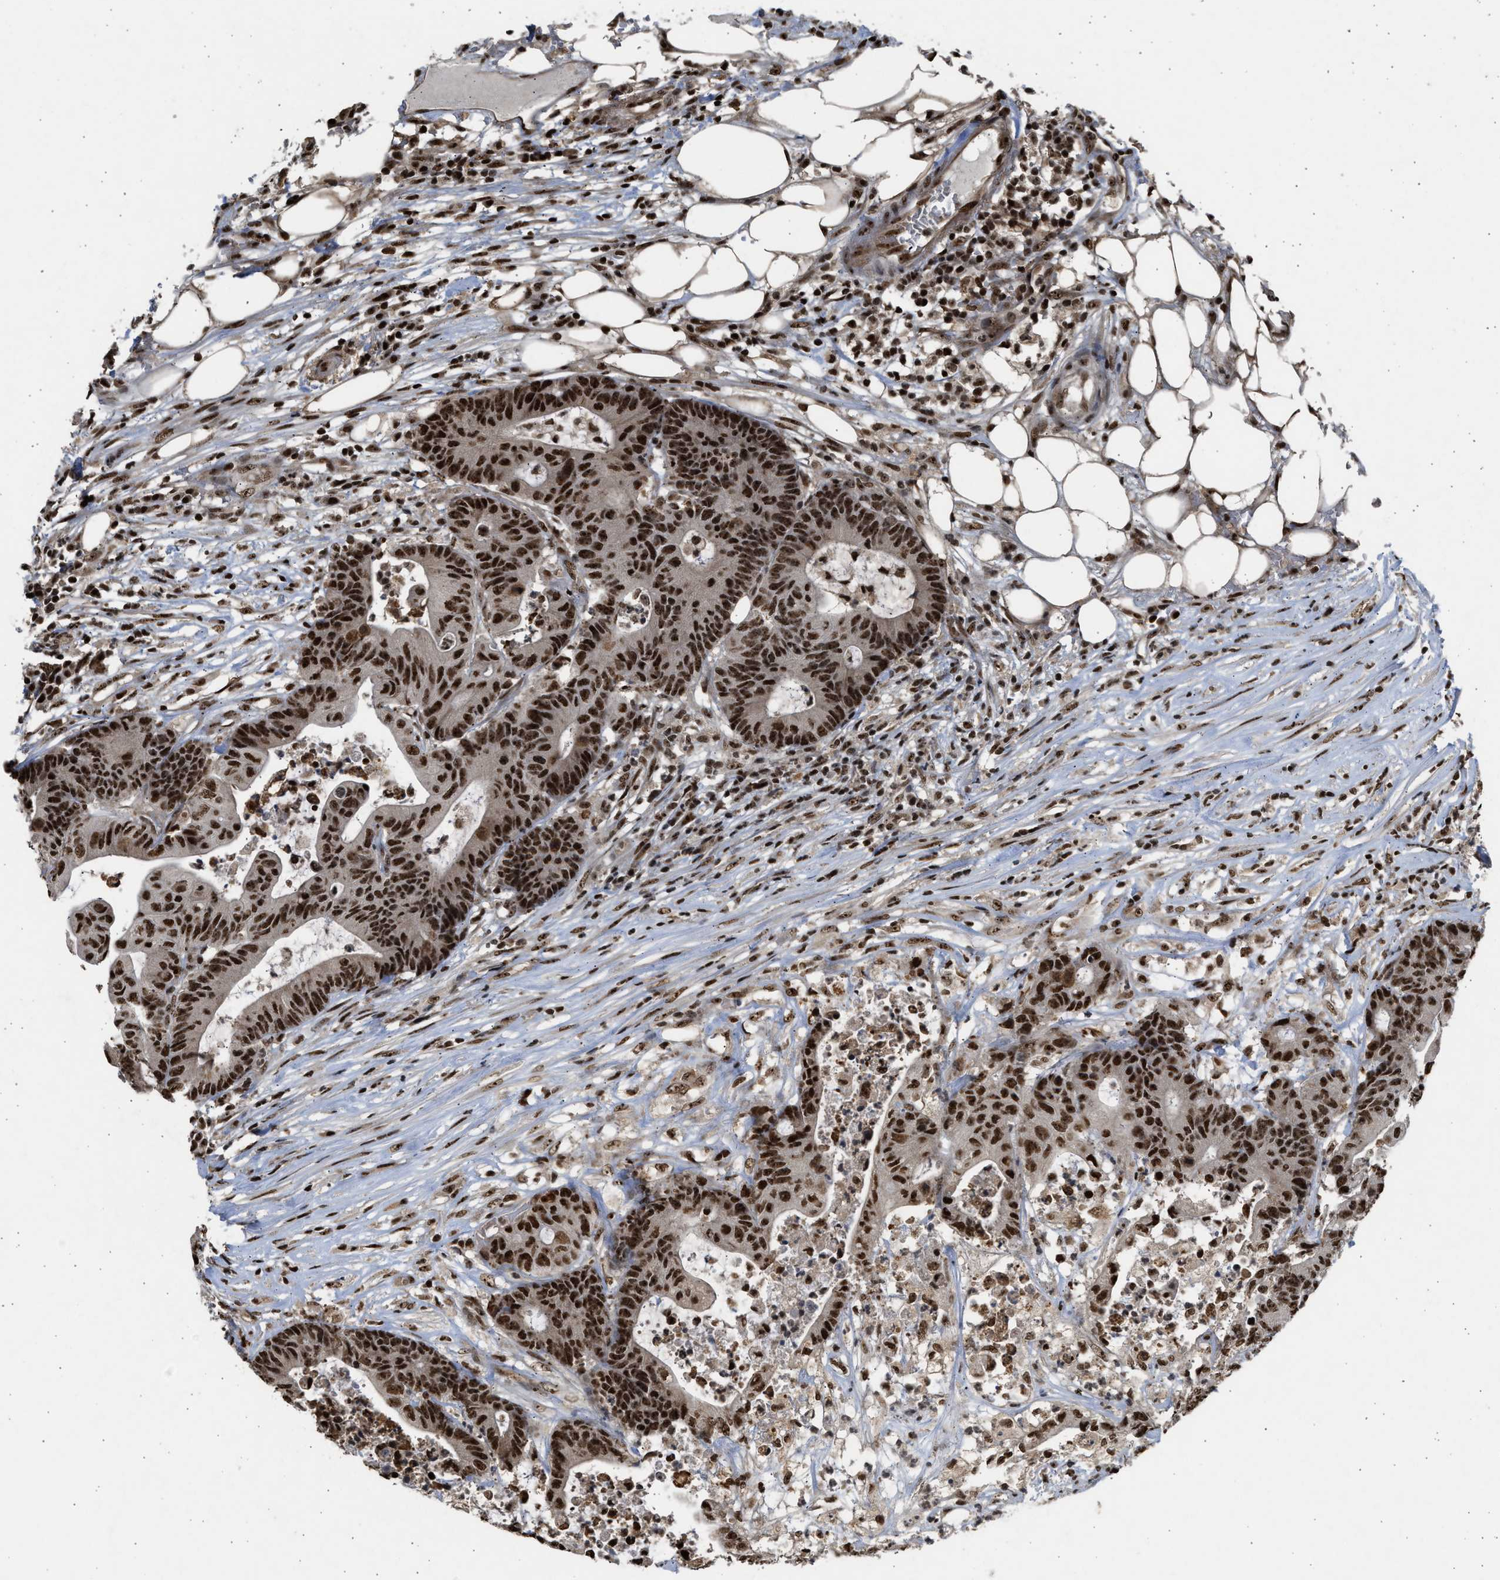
{"staining": {"intensity": "strong", "quantity": ">75%", "location": "nuclear"}, "tissue": "colorectal cancer", "cell_type": "Tumor cells", "image_type": "cancer", "snomed": [{"axis": "morphology", "description": "Adenocarcinoma, NOS"}, {"axis": "topography", "description": "Colon"}], "caption": "Tumor cells reveal high levels of strong nuclear positivity in about >75% of cells in human adenocarcinoma (colorectal). The protein of interest is stained brown, and the nuclei are stained in blue (DAB IHC with brightfield microscopy, high magnification).", "gene": "TFDP2", "patient": {"sex": "female", "age": 84}}